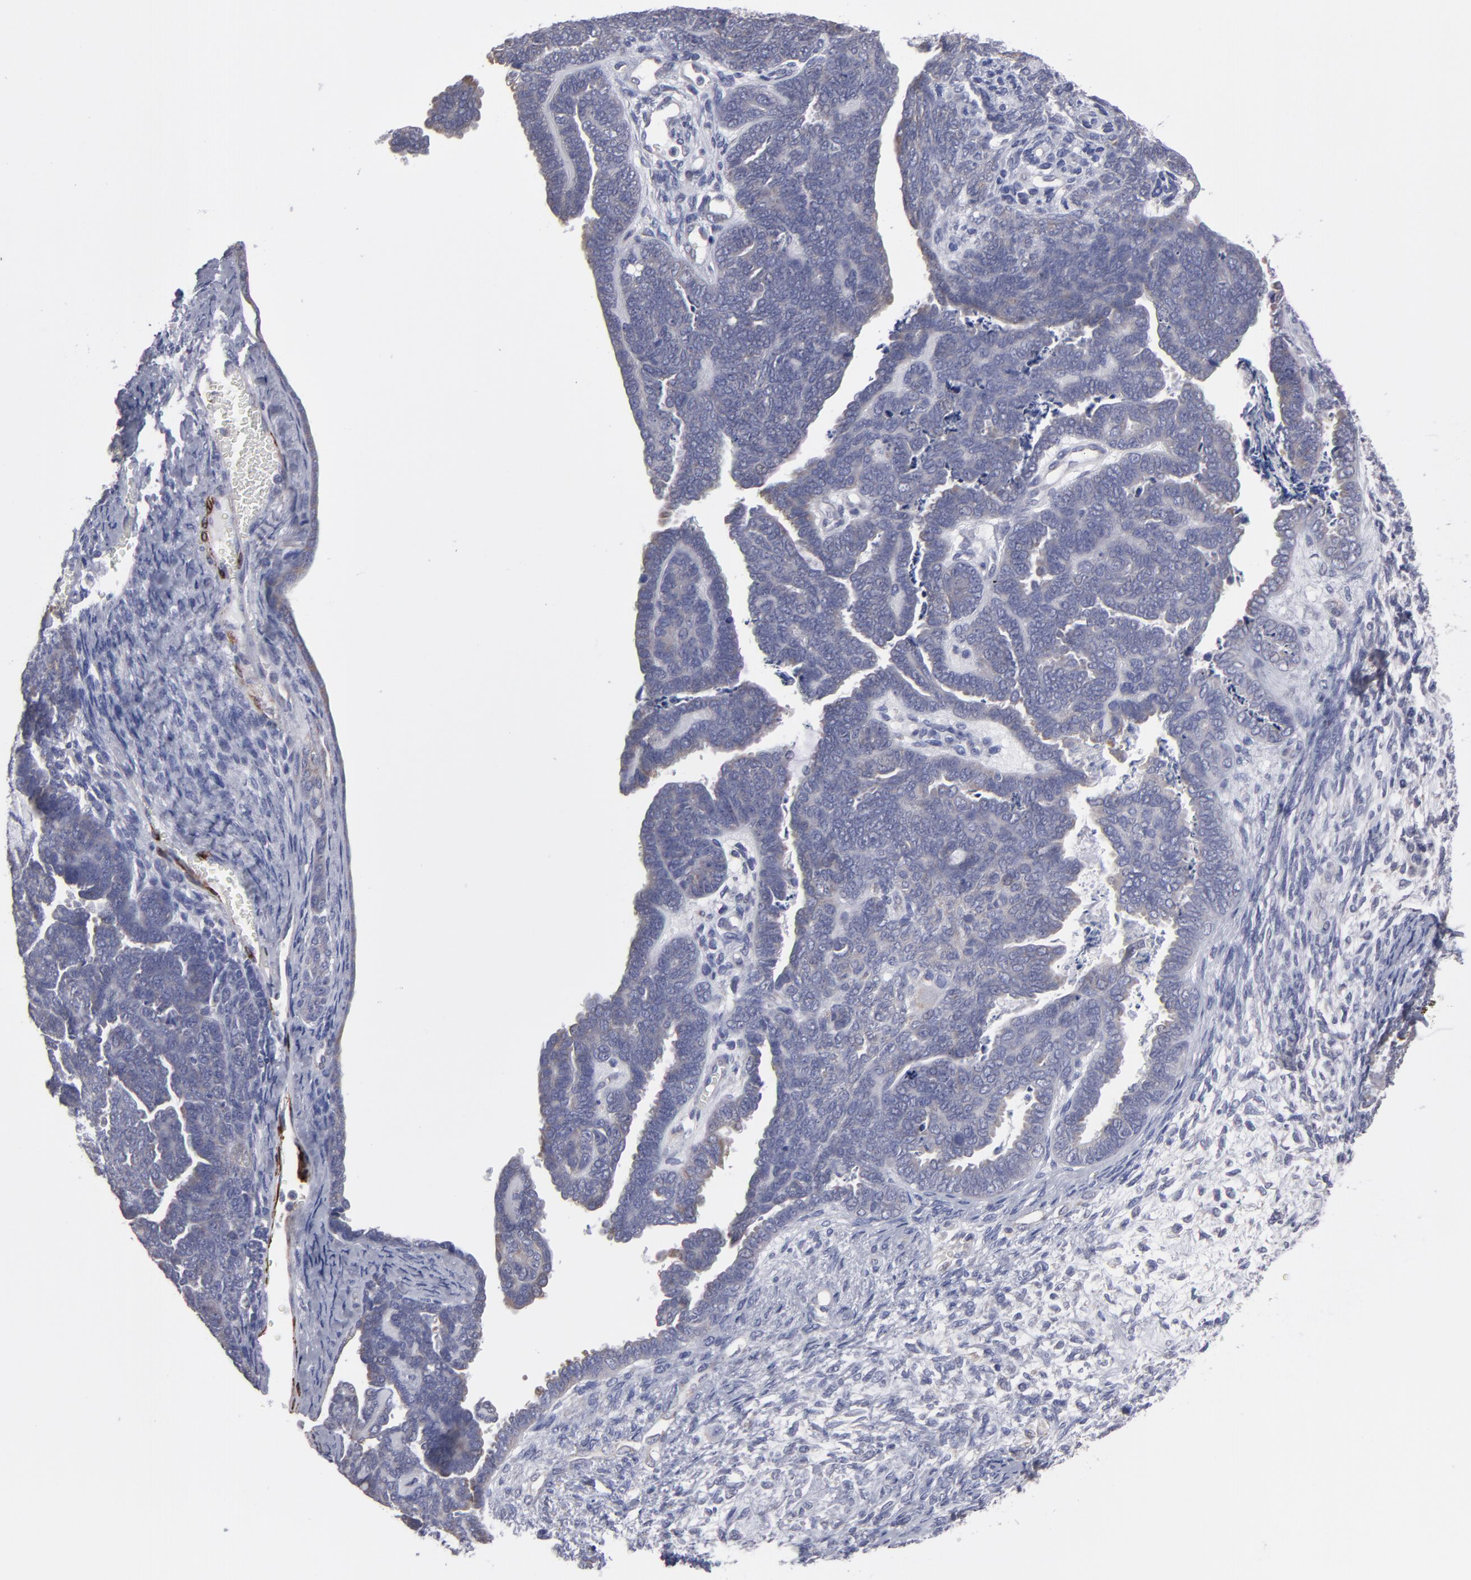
{"staining": {"intensity": "weak", "quantity": "<25%", "location": "cytoplasmic/membranous"}, "tissue": "endometrial cancer", "cell_type": "Tumor cells", "image_type": "cancer", "snomed": [{"axis": "morphology", "description": "Neoplasm, malignant, NOS"}, {"axis": "topography", "description": "Endometrium"}], "caption": "IHC of human malignant neoplasm (endometrial) shows no expression in tumor cells.", "gene": "SLMAP", "patient": {"sex": "female", "age": 74}}